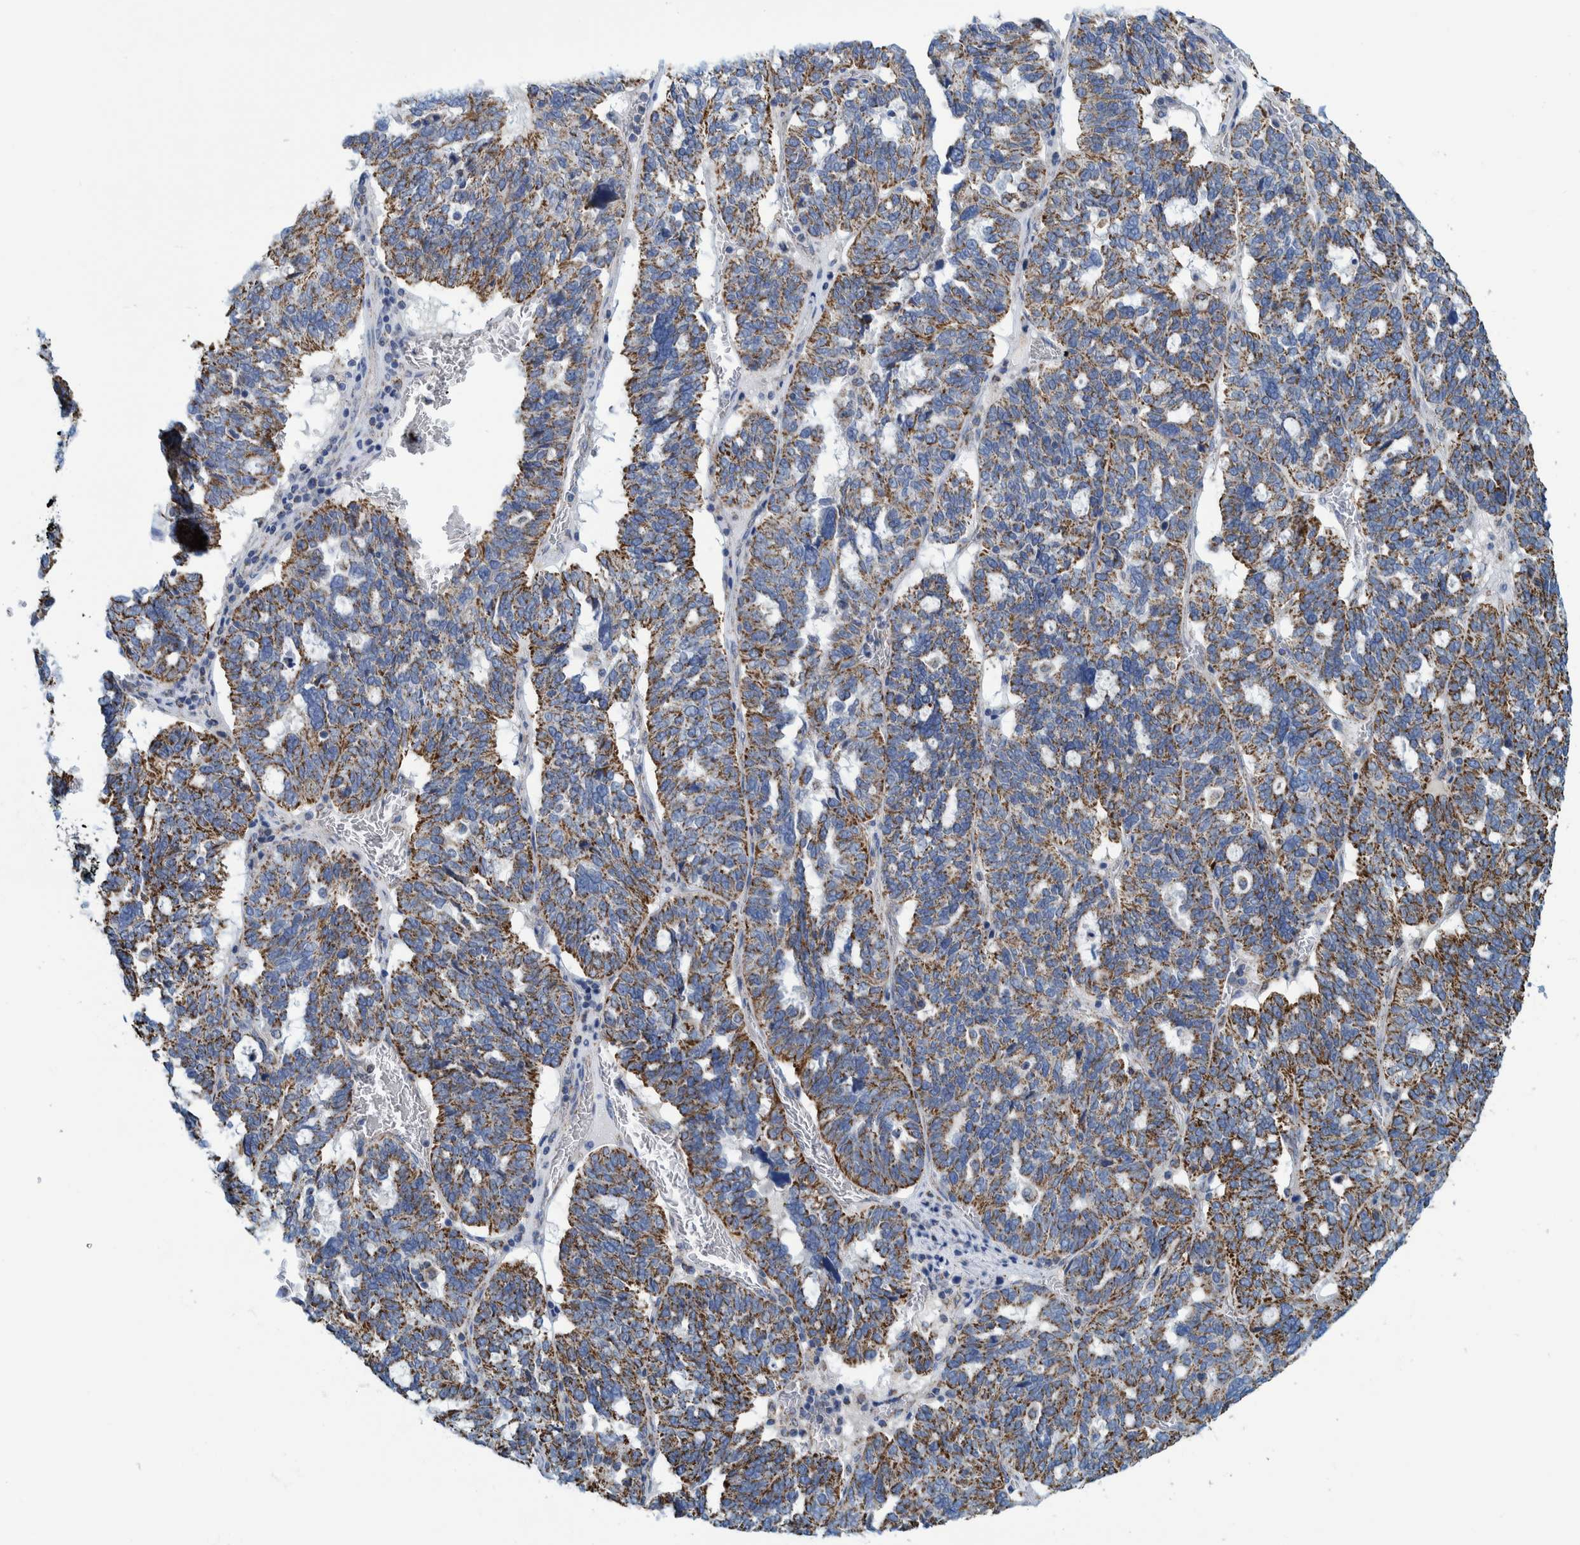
{"staining": {"intensity": "moderate", "quantity": ">75%", "location": "cytoplasmic/membranous"}, "tissue": "ovarian cancer", "cell_type": "Tumor cells", "image_type": "cancer", "snomed": [{"axis": "morphology", "description": "Cystadenocarcinoma, serous, NOS"}, {"axis": "topography", "description": "Ovary"}], "caption": "An image of ovarian cancer (serous cystadenocarcinoma) stained for a protein reveals moderate cytoplasmic/membranous brown staining in tumor cells. The staining is performed using DAB brown chromogen to label protein expression. The nuclei are counter-stained blue using hematoxylin.", "gene": "MRPS7", "patient": {"sex": "female", "age": 59}}